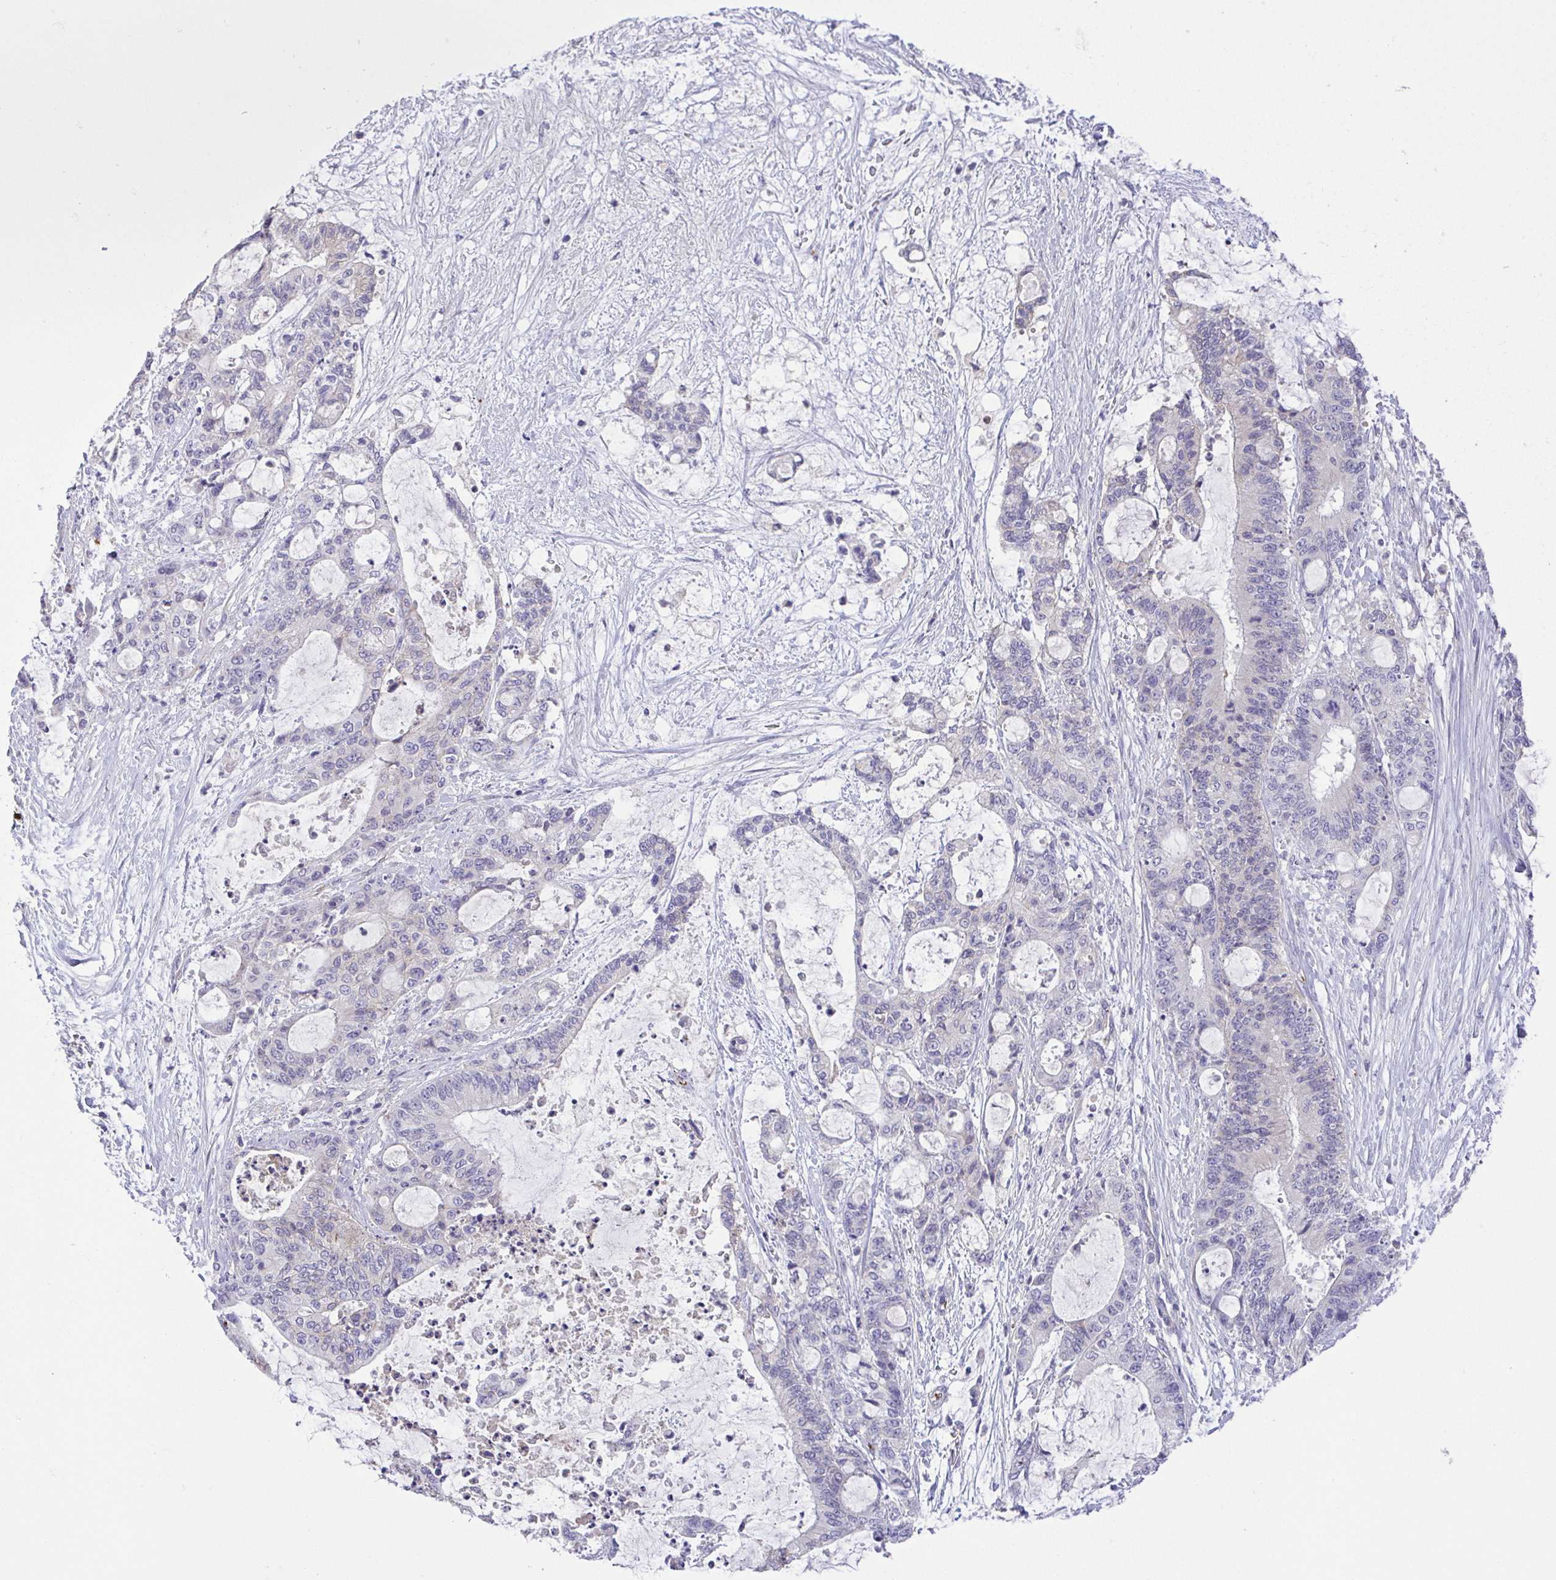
{"staining": {"intensity": "negative", "quantity": "none", "location": "none"}, "tissue": "liver cancer", "cell_type": "Tumor cells", "image_type": "cancer", "snomed": [{"axis": "morphology", "description": "Normal tissue, NOS"}, {"axis": "morphology", "description": "Cholangiocarcinoma"}, {"axis": "topography", "description": "Liver"}, {"axis": "topography", "description": "Peripheral nerve tissue"}], "caption": "Immunohistochemistry (IHC) photomicrograph of liver cancer (cholangiocarcinoma) stained for a protein (brown), which exhibits no staining in tumor cells. Nuclei are stained in blue.", "gene": "PRR14L", "patient": {"sex": "female", "age": 73}}